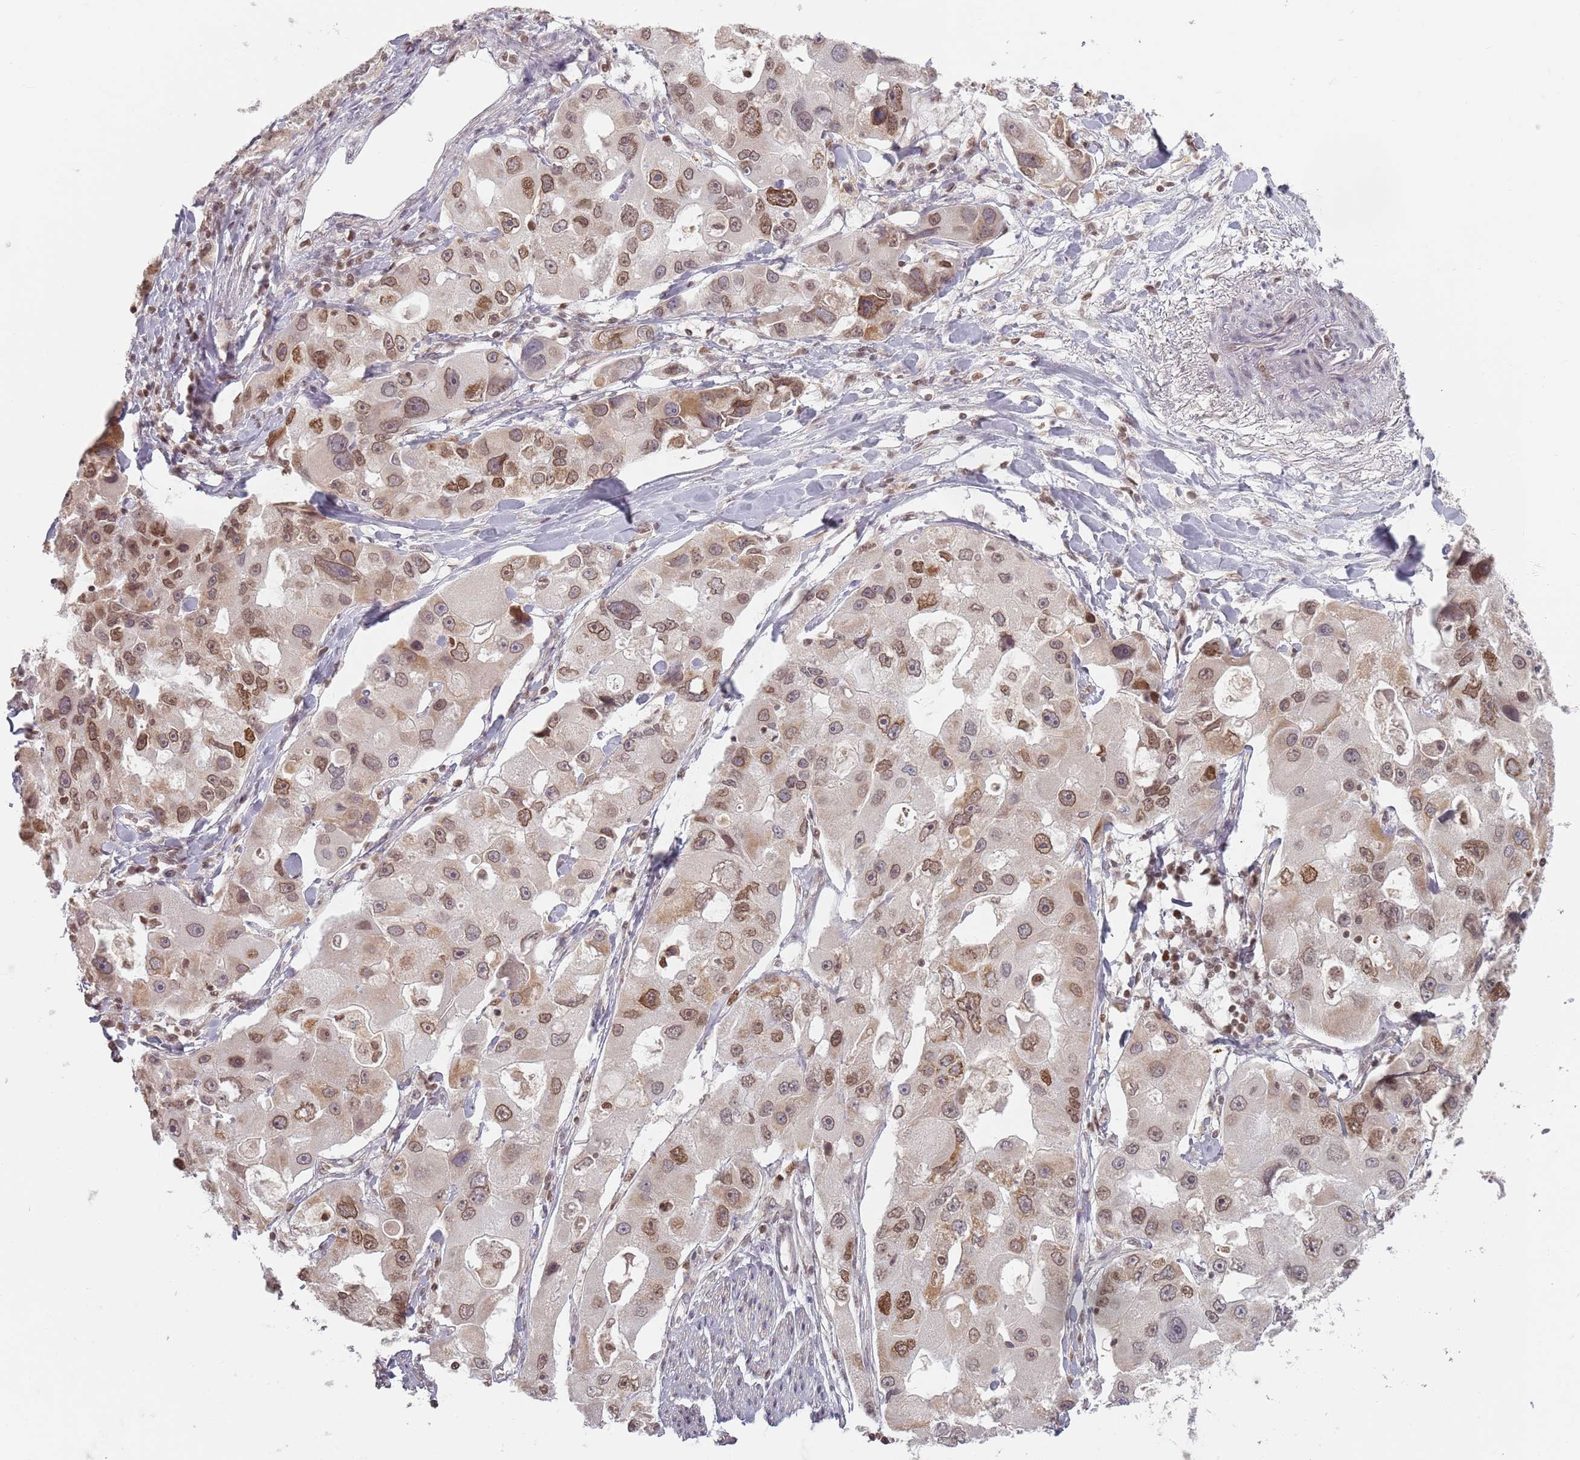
{"staining": {"intensity": "strong", "quantity": "25%-75%", "location": "cytoplasmic/membranous,nuclear"}, "tissue": "lung cancer", "cell_type": "Tumor cells", "image_type": "cancer", "snomed": [{"axis": "morphology", "description": "Adenocarcinoma, NOS"}, {"axis": "topography", "description": "Lung"}], "caption": "Protein analysis of lung cancer (adenocarcinoma) tissue exhibits strong cytoplasmic/membranous and nuclear positivity in approximately 25%-75% of tumor cells.", "gene": "NUP50", "patient": {"sex": "female", "age": 54}}